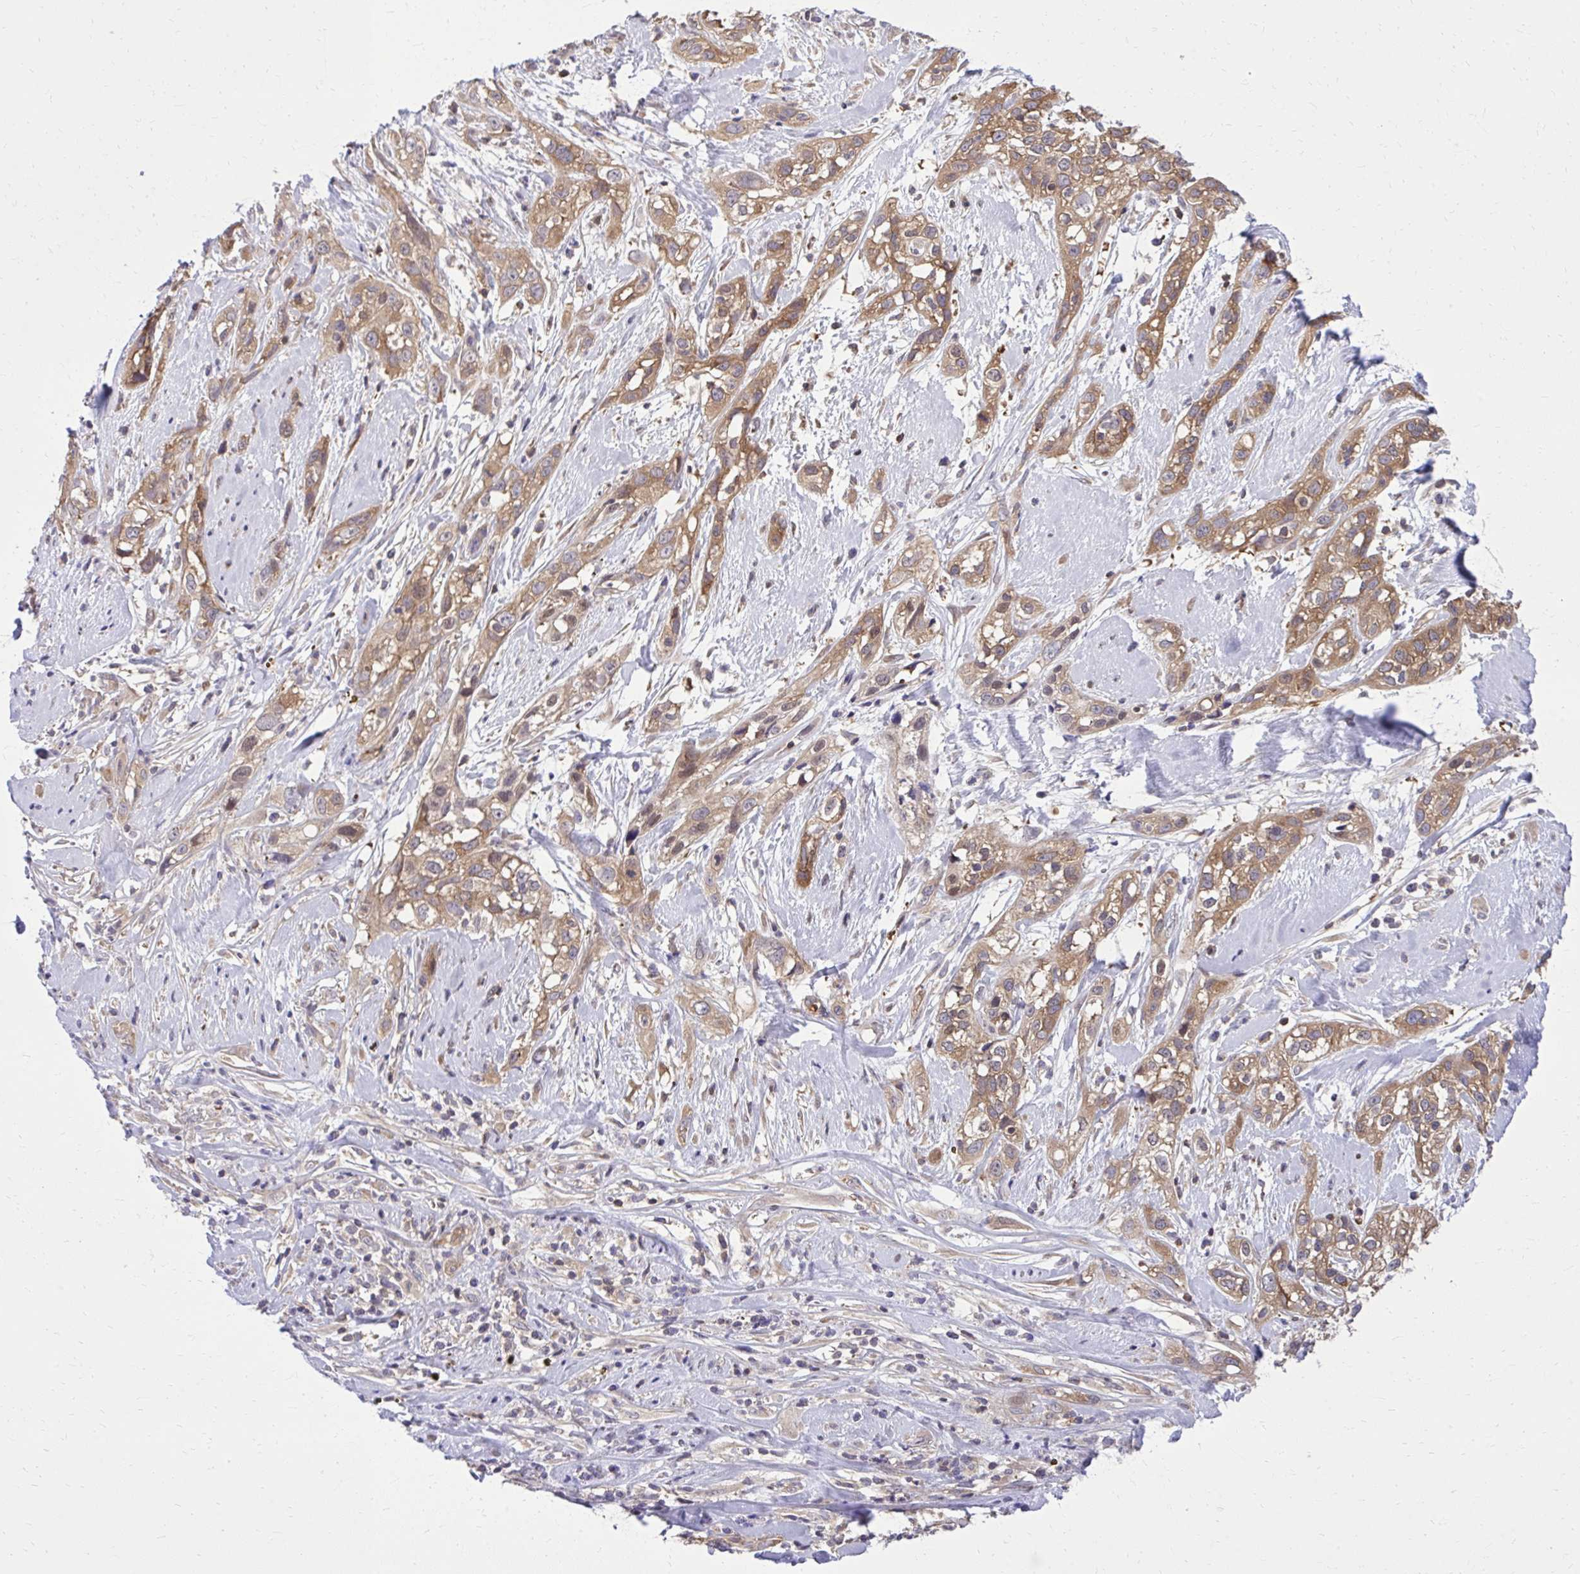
{"staining": {"intensity": "moderate", "quantity": ">75%", "location": "cytoplasmic/membranous"}, "tissue": "skin cancer", "cell_type": "Tumor cells", "image_type": "cancer", "snomed": [{"axis": "morphology", "description": "Squamous cell carcinoma, NOS"}, {"axis": "topography", "description": "Skin"}], "caption": "Immunohistochemistry (IHC) (DAB (3,3'-diaminobenzidine)) staining of human squamous cell carcinoma (skin) shows moderate cytoplasmic/membranous protein positivity in approximately >75% of tumor cells.", "gene": "PPP5C", "patient": {"sex": "male", "age": 82}}